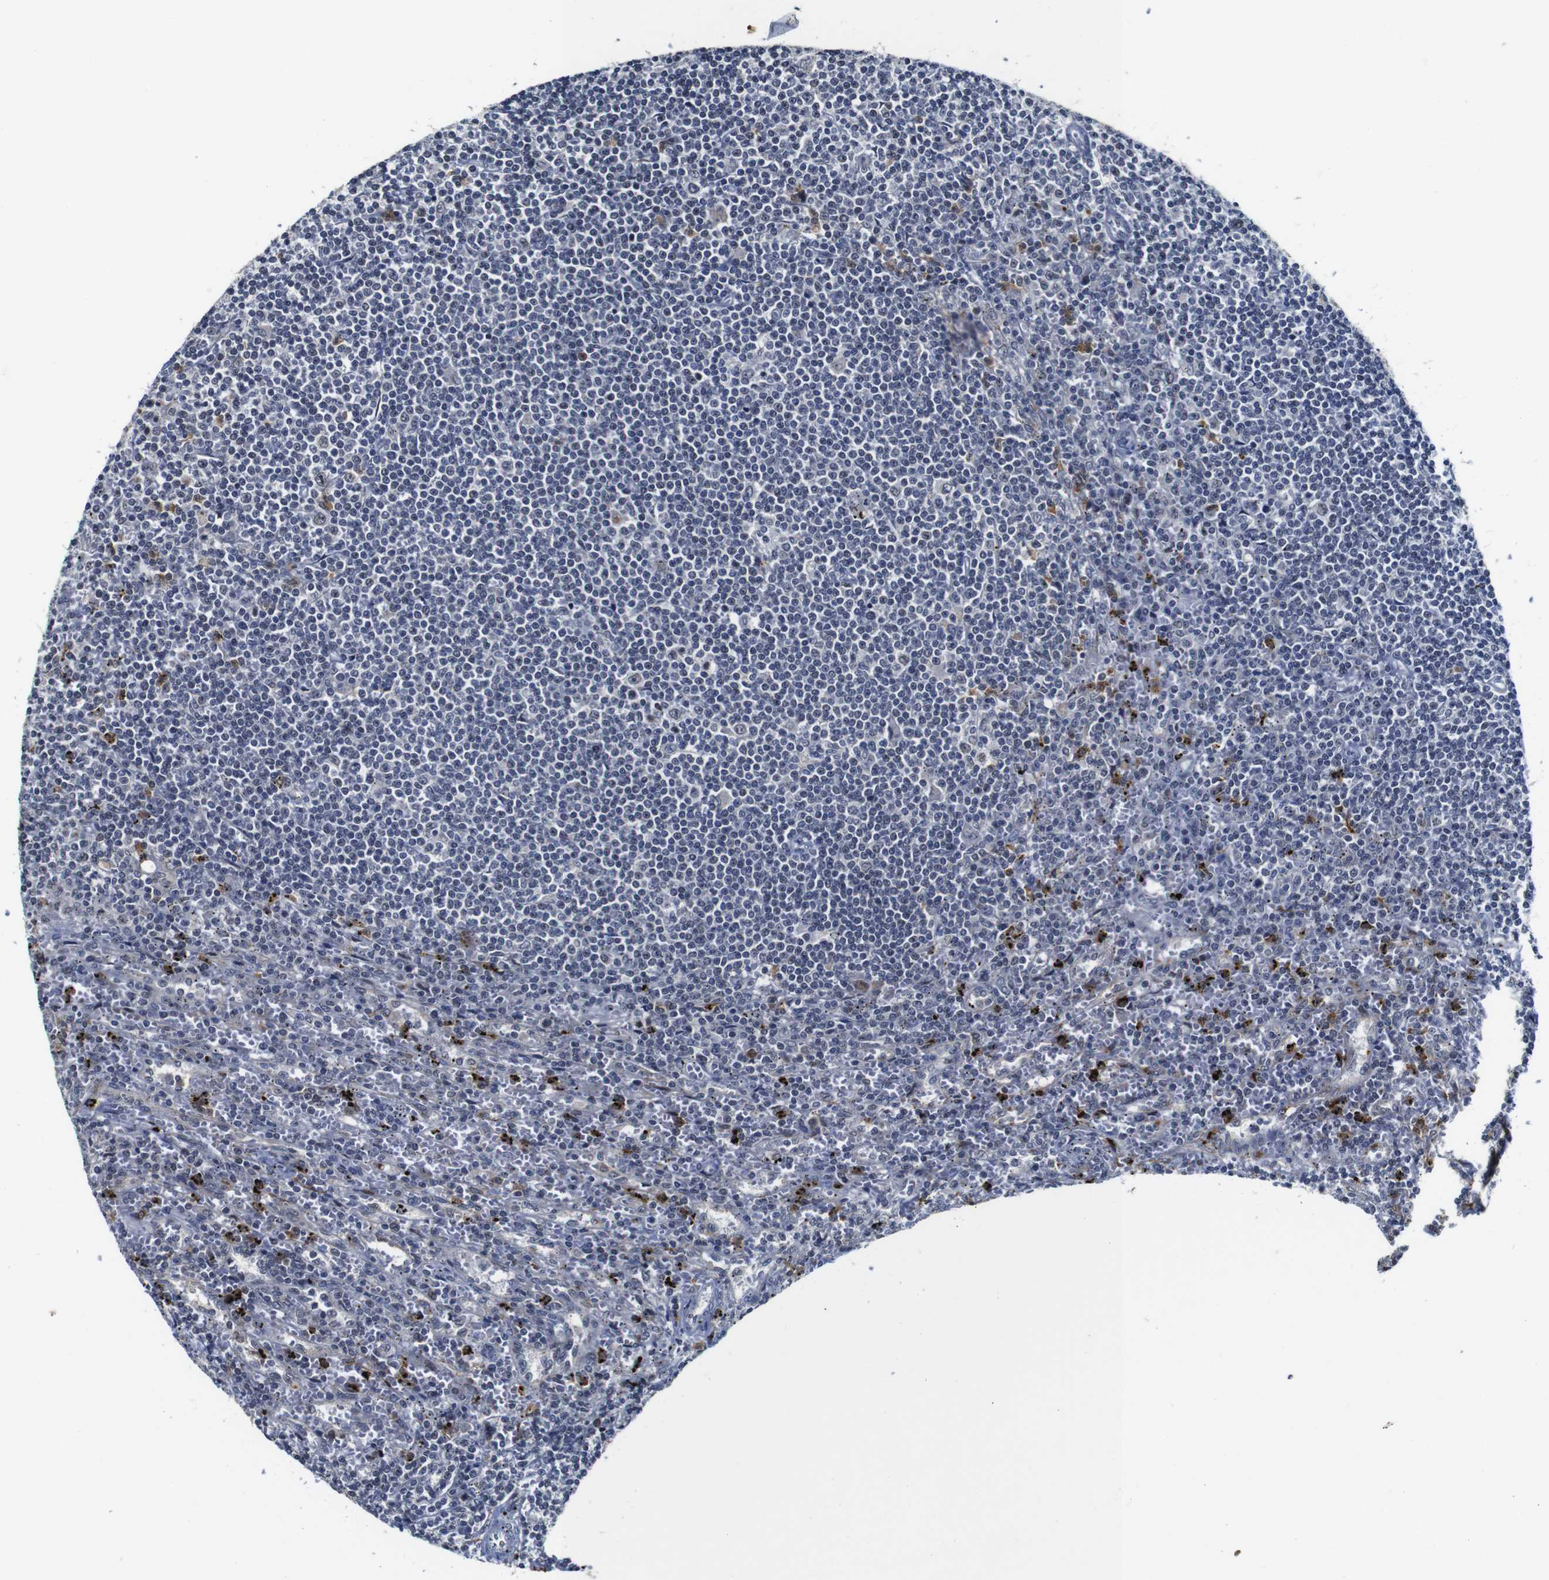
{"staining": {"intensity": "moderate", "quantity": "<25%", "location": "cytoplasmic/membranous,nuclear"}, "tissue": "lymphoma", "cell_type": "Tumor cells", "image_type": "cancer", "snomed": [{"axis": "morphology", "description": "Malignant lymphoma, non-Hodgkin's type, Low grade"}, {"axis": "topography", "description": "Spleen"}], "caption": "The image shows staining of lymphoma, revealing moderate cytoplasmic/membranous and nuclear protein staining (brown color) within tumor cells.", "gene": "NTRK3", "patient": {"sex": "male", "age": 76}}